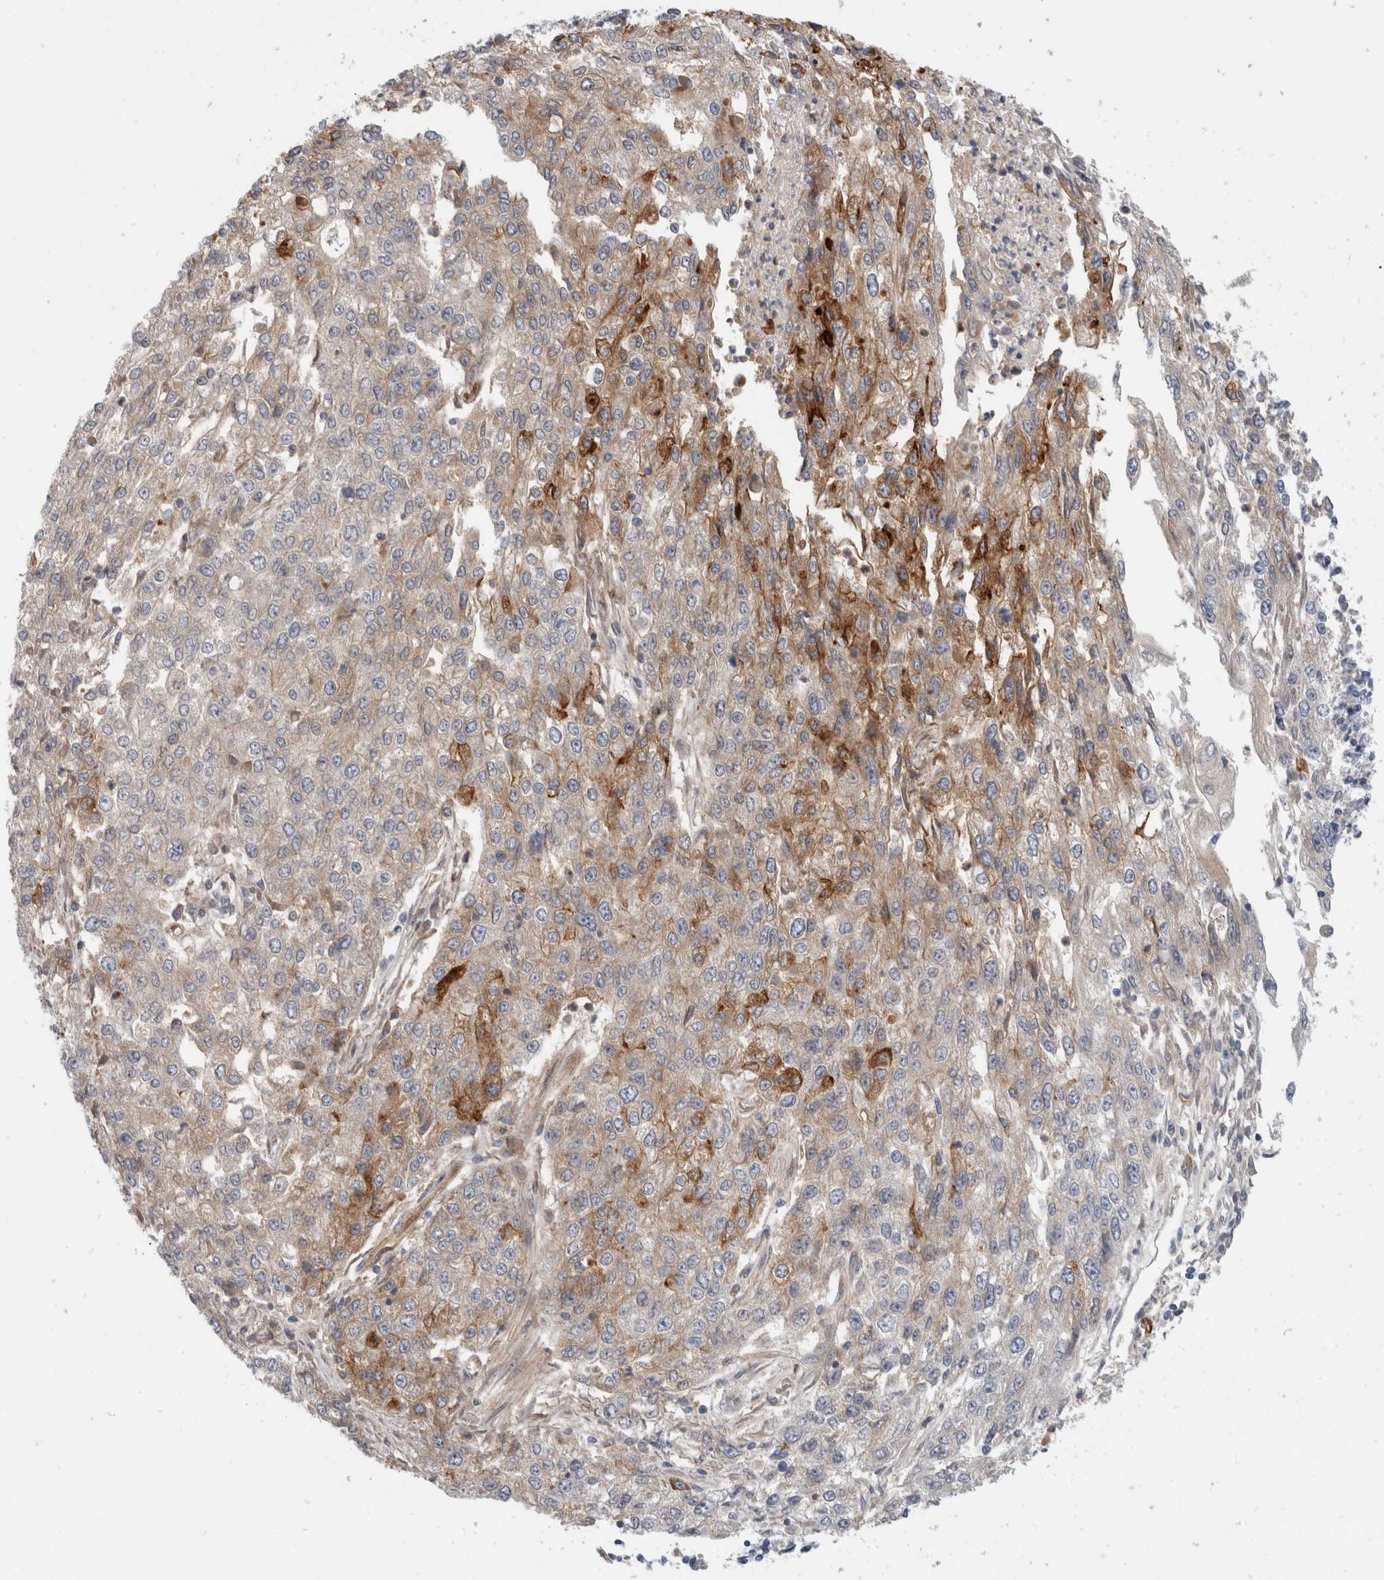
{"staining": {"intensity": "moderate", "quantity": "25%-75%", "location": "cytoplasmic/membranous"}, "tissue": "endometrial cancer", "cell_type": "Tumor cells", "image_type": "cancer", "snomed": [{"axis": "morphology", "description": "Adenocarcinoma, NOS"}, {"axis": "topography", "description": "Endometrium"}], "caption": "High-magnification brightfield microscopy of endometrial cancer stained with DAB (3,3'-diaminobenzidine) (brown) and counterstained with hematoxylin (blue). tumor cells exhibit moderate cytoplasmic/membranous staining is present in about25%-75% of cells. (Brightfield microscopy of DAB IHC at high magnification).", "gene": "CD55", "patient": {"sex": "female", "age": 49}}